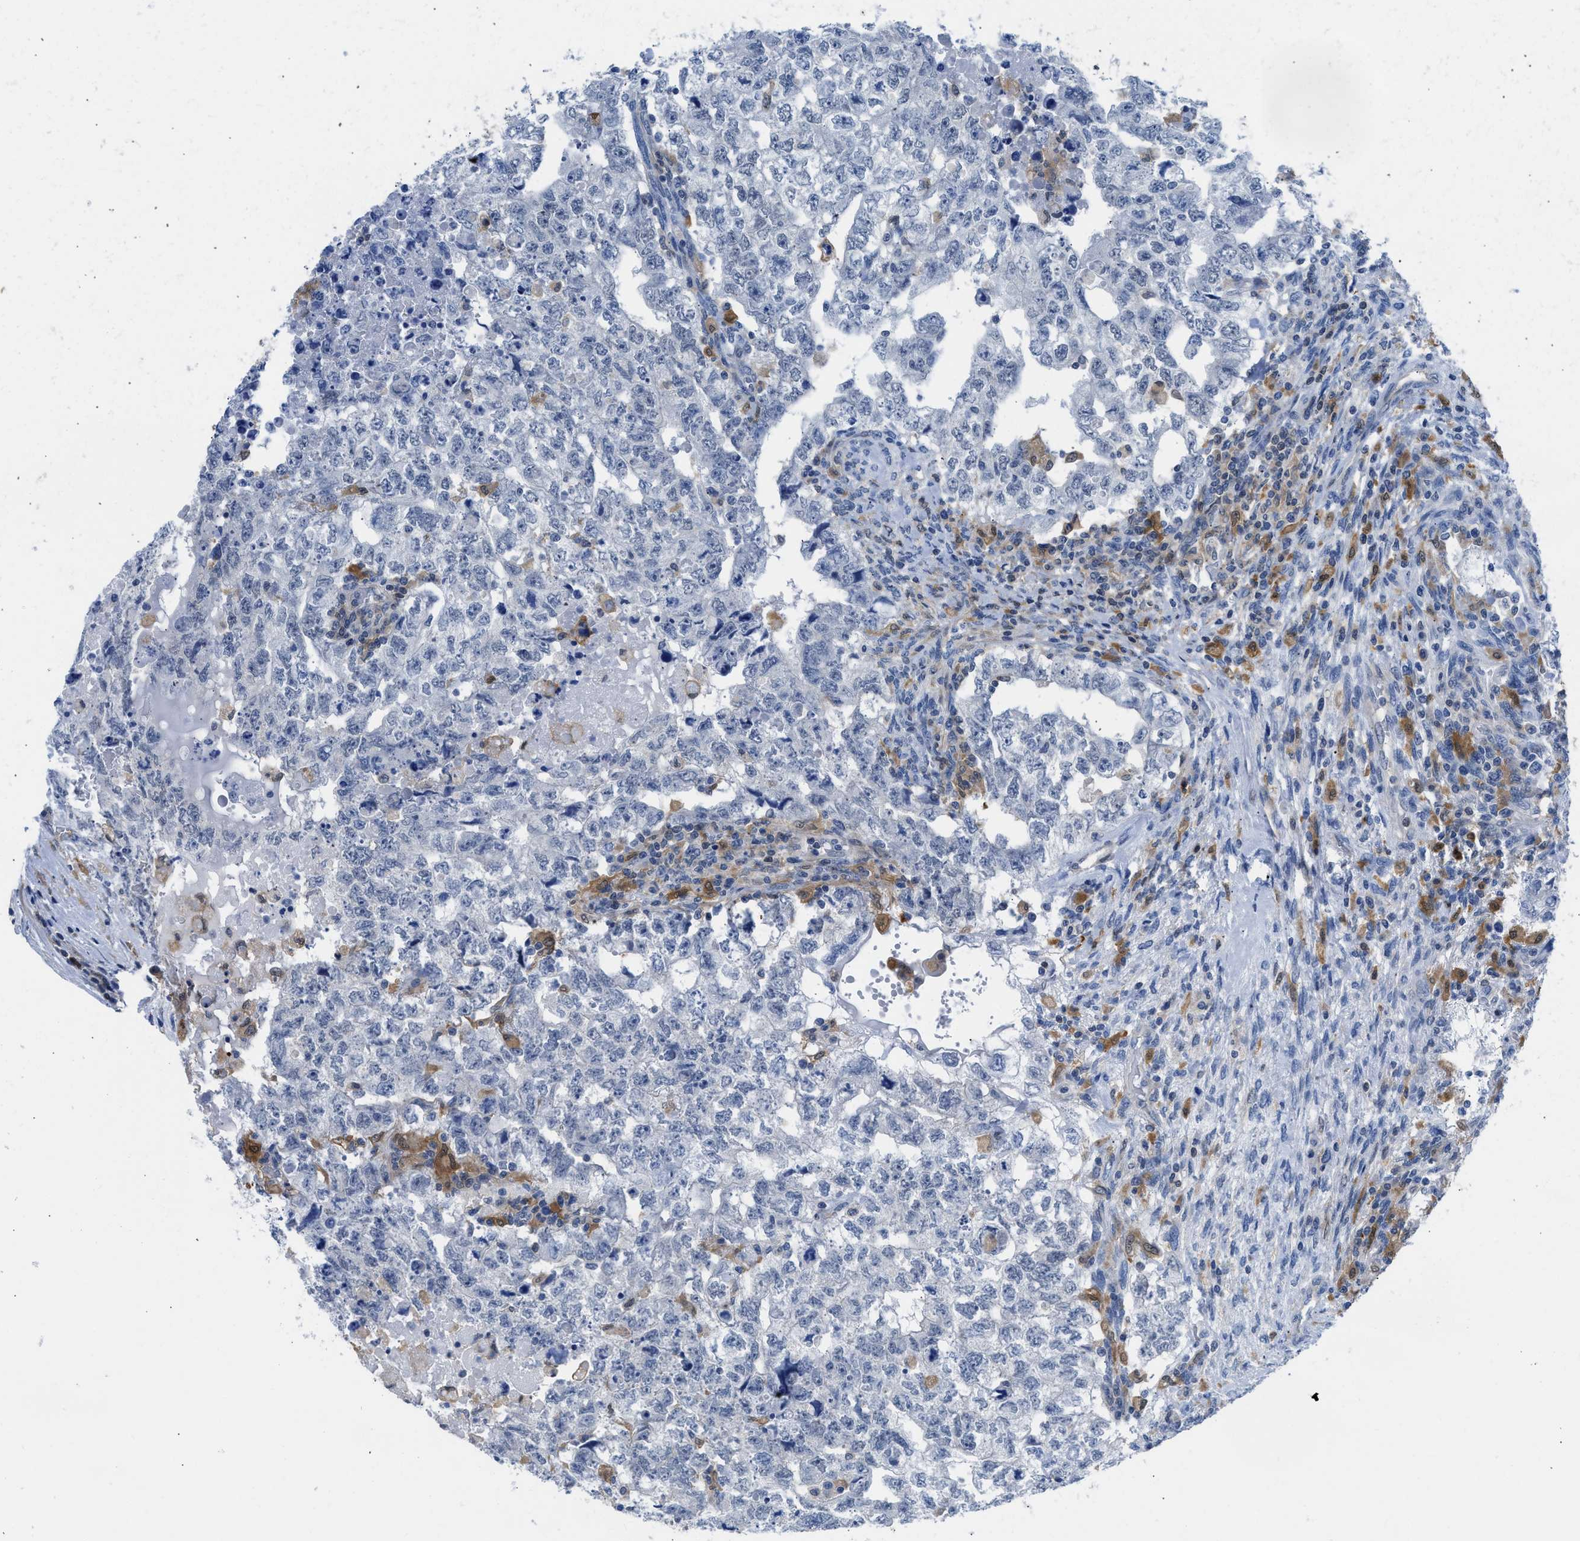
{"staining": {"intensity": "negative", "quantity": "none", "location": "none"}, "tissue": "testis cancer", "cell_type": "Tumor cells", "image_type": "cancer", "snomed": [{"axis": "morphology", "description": "Carcinoma, Embryonal, NOS"}, {"axis": "topography", "description": "Testis"}], "caption": "IHC of testis cancer reveals no positivity in tumor cells.", "gene": "CBR1", "patient": {"sex": "male", "age": 36}}